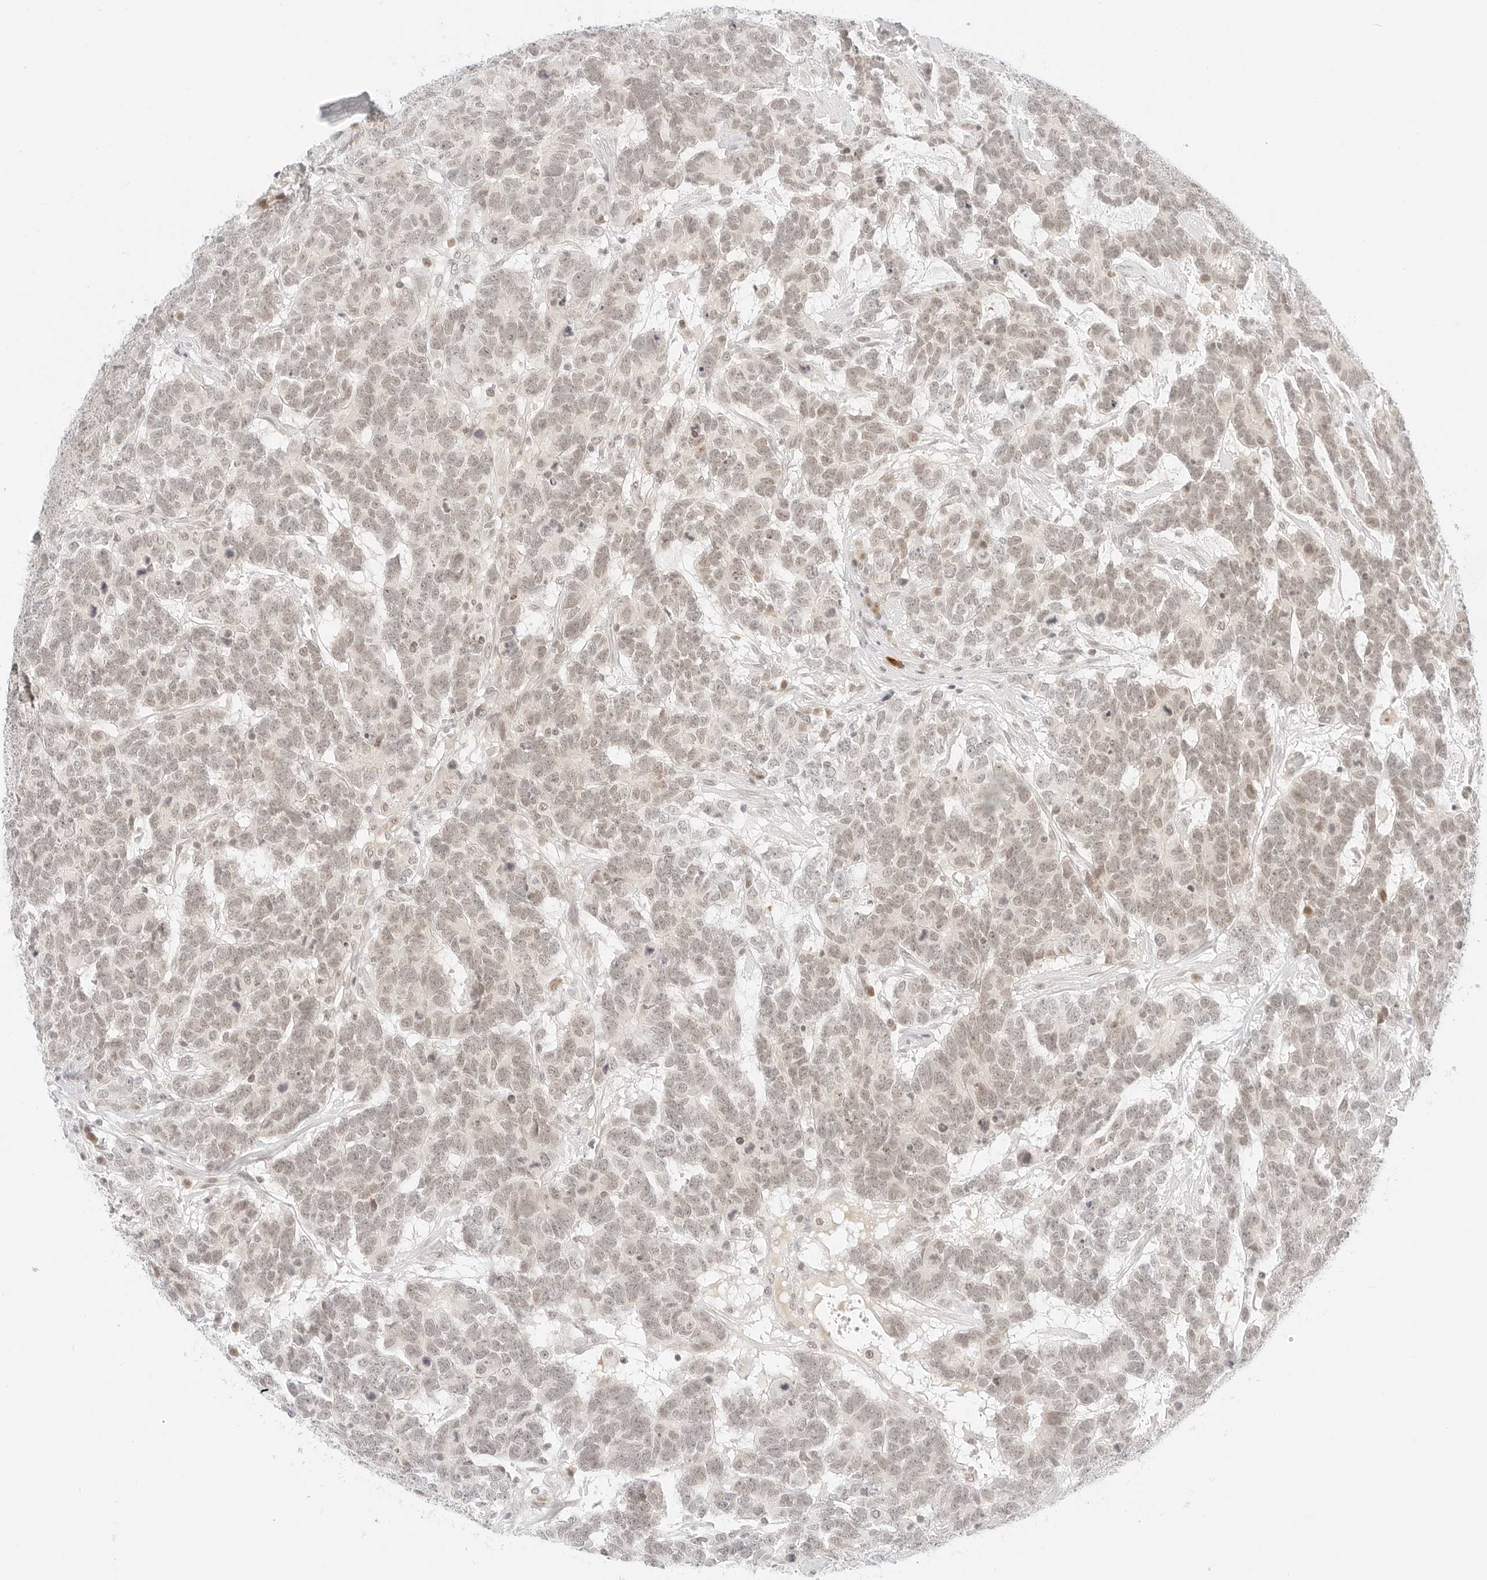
{"staining": {"intensity": "negative", "quantity": "none", "location": "none"}, "tissue": "testis cancer", "cell_type": "Tumor cells", "image_type": "cancer", "snomed": [{"axis": "morphology", "description": "Carcinoma, Embryonal, NOS"}, {"axis": "topography", "description": "Testis"}], "caption": "Immunohistochemical staining of human testis cancer (embryonal carcinoma) exhibits no significant expression in tumor cells.", "gene": "POLR3C", "patient": {"sex": "male", "age": 26}}